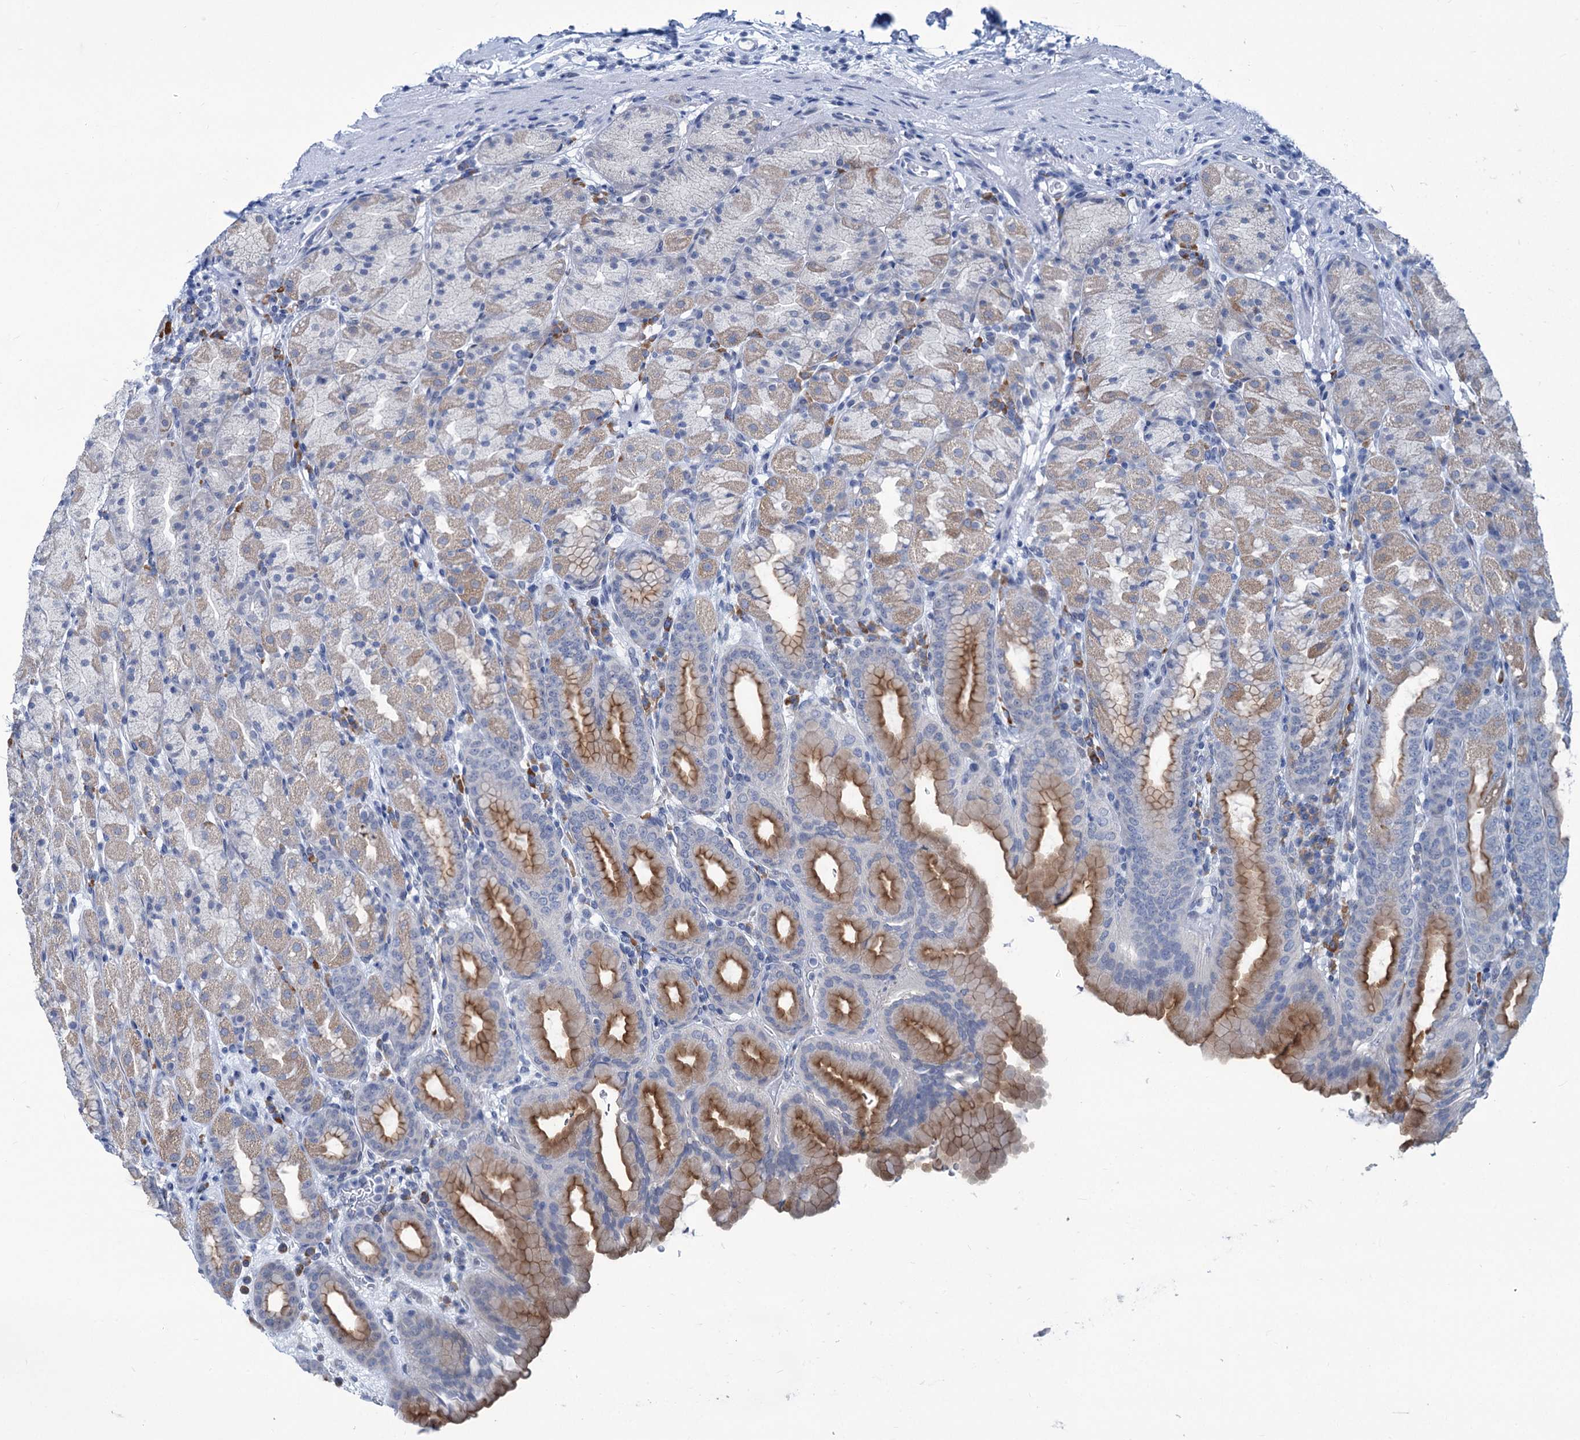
{"staining": {"intensity": "moderate", "quantity": "25%-75%", "location": "cytoplasmic/membranous"}, "tissue": "stomach", "cell_type": "Glandular cells", "image_type": "normal", "snomed": [{"axis": "morphology", "description": "Normal tissue, NOS"}, {"axis": "topography", "description": "Stomach, upper"}], "caption": "Human stomach stained for a protein (brown) shows moderate cytoplasmic/membranous positive staining in approximately 25%-75% of glandular cells.", "gene": "NEU3", "patient": {"sex": "male", "age": 68}}